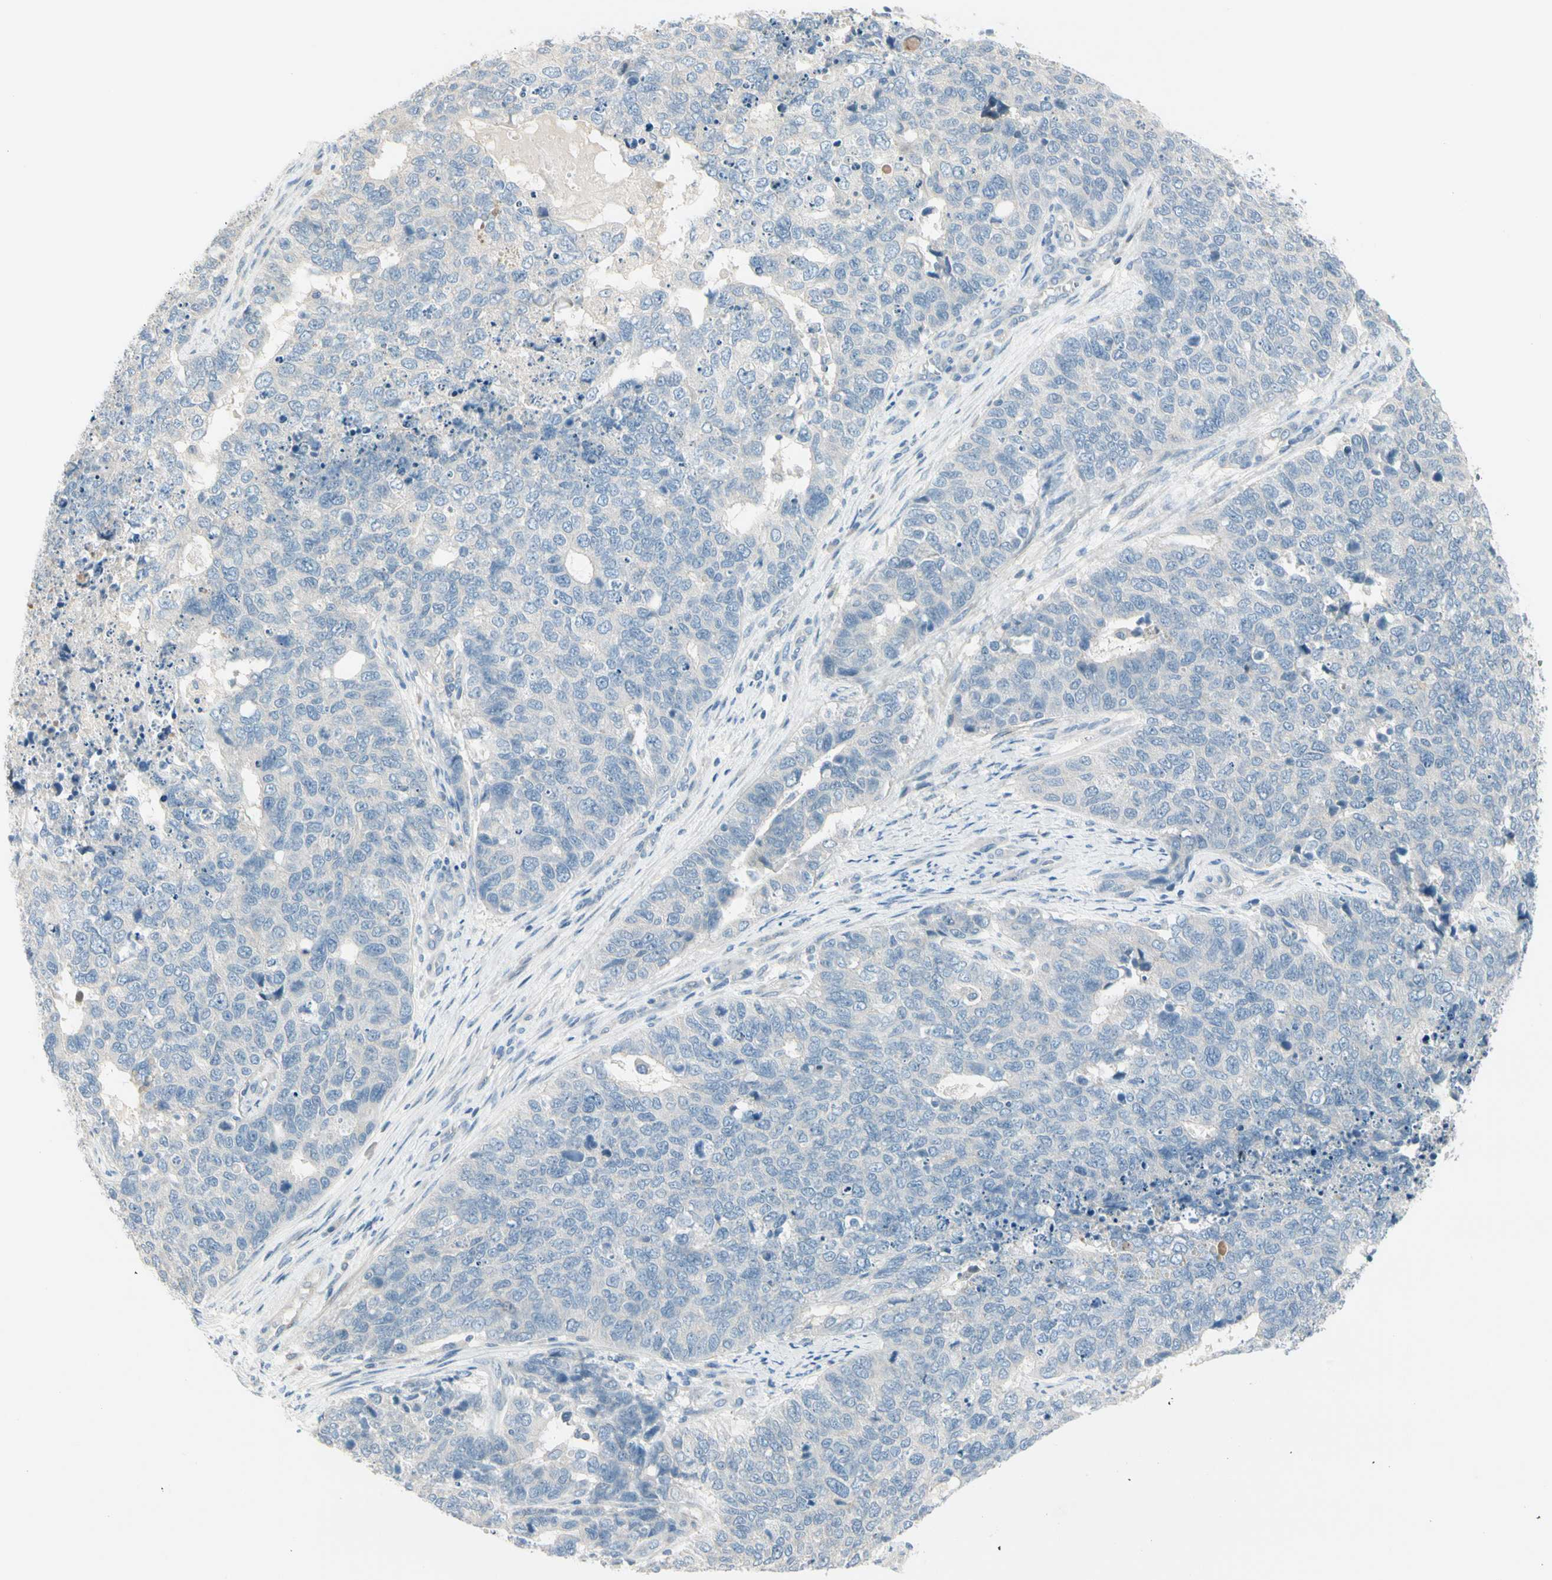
{"staining": {"intensity": "negative", "quantity": "none", "location": "none"}, "tissue": "cervical cancer", "cell_type": "Tumor cells", "image_type": "cancer", "snomed": [{"axis": "morphology", "description": "Squamous cell carcinoma, NOS"}, {"axis": "topography", "description": "Cervix"}], "caption": "Histopathology image shows no protein positivity in tumor cells of cervical squamous cell carcinoma tissue.", "gene": "CYP2E1", "patient": {"sex": "female", "age": 63}}